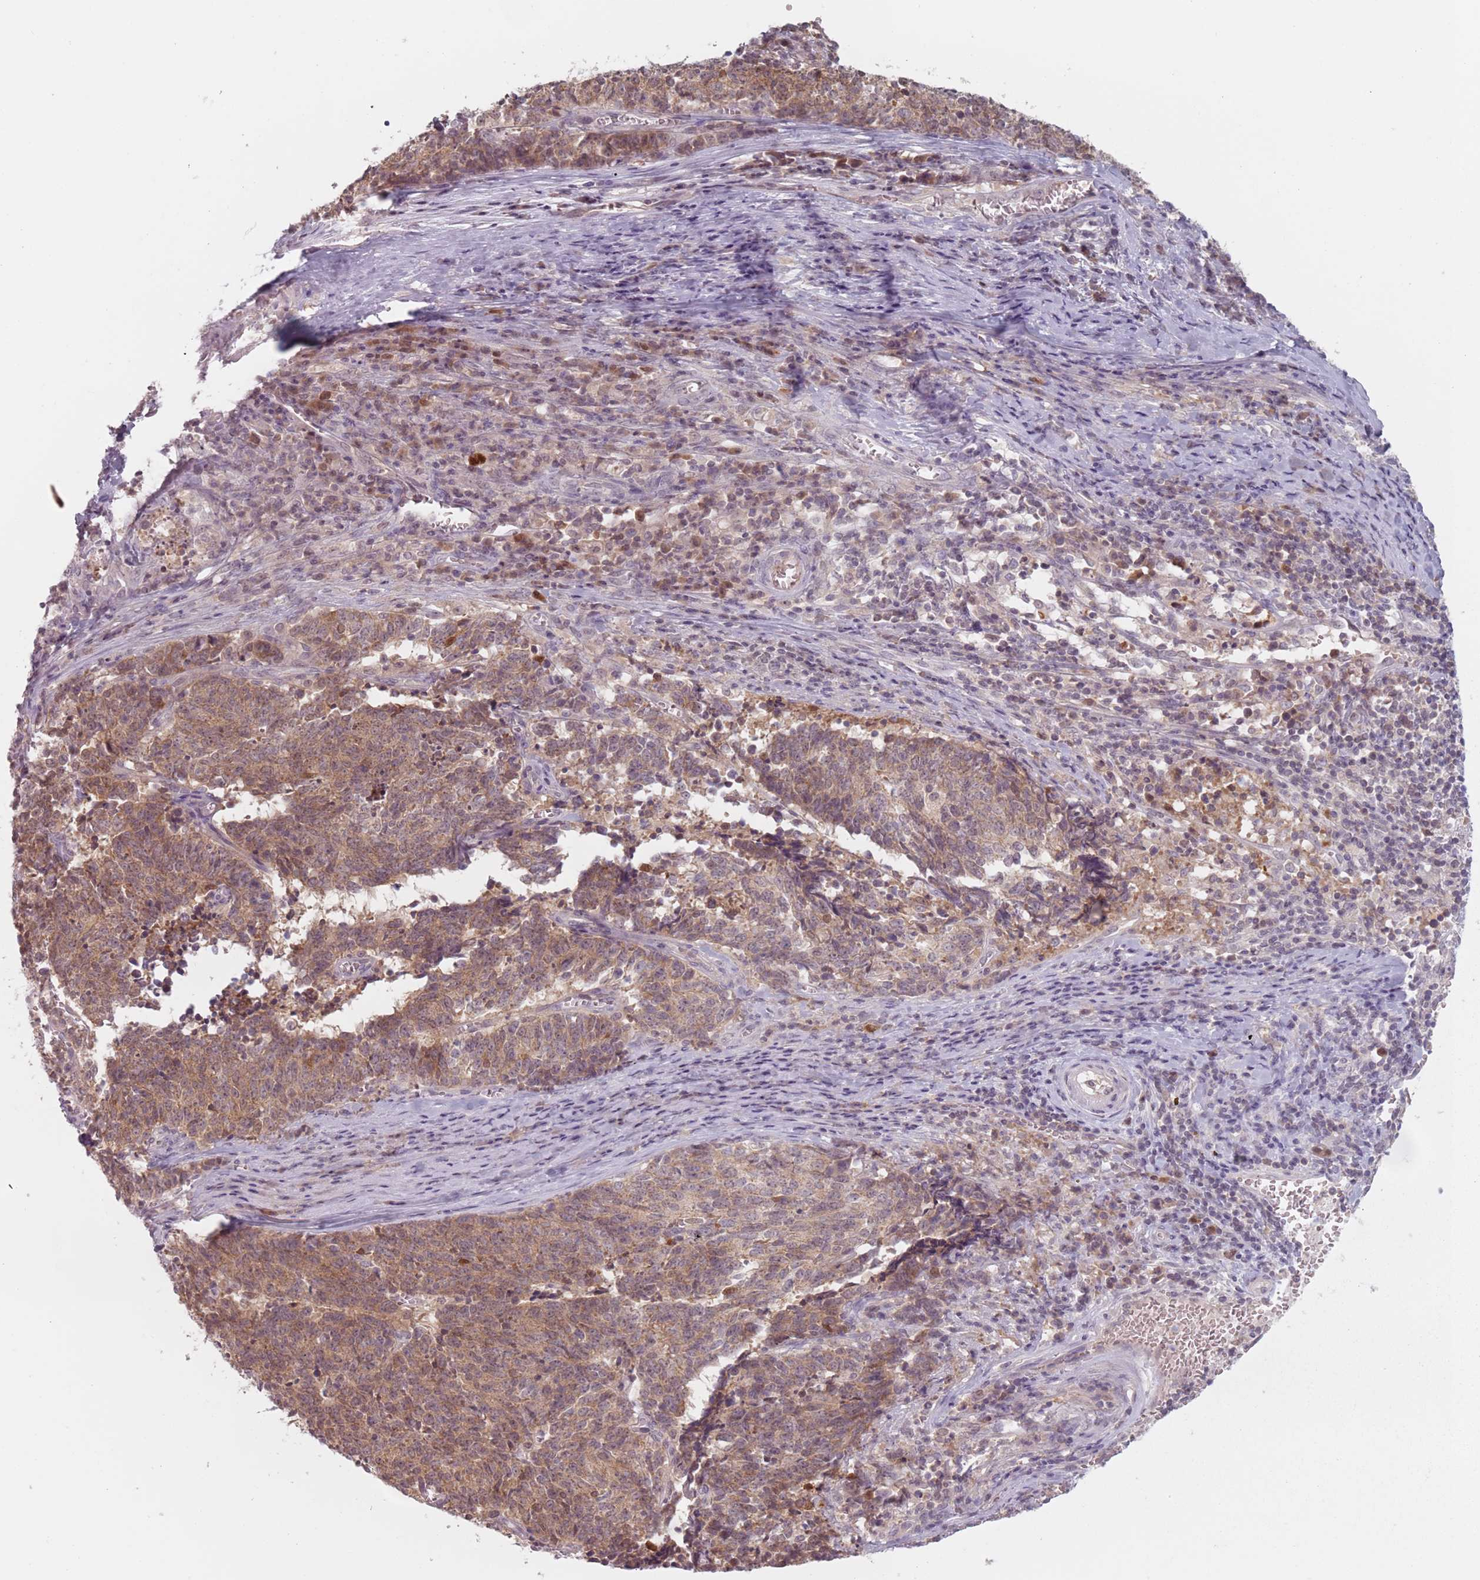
{"staining": {"intensity": "moderate", "quantity": ">75%", "location": "cytoplasmic/membranous"}, "tissue": "cervical cancer", "cell_type": "Tumor cells", "image_type": "cancer", "snomed": [{"axis": "morphology", "description": "Squamous cell carcinoma, NOS"}, {"axis": "topography", "description": "Cervix"}], "caption": "Human cervical cancer (squamous cell carcinoma) stained with a protein marker displays moderate staining in tumor cells.", "gene": "NAXE", "patient": {"sex": "female", "age": 29}}